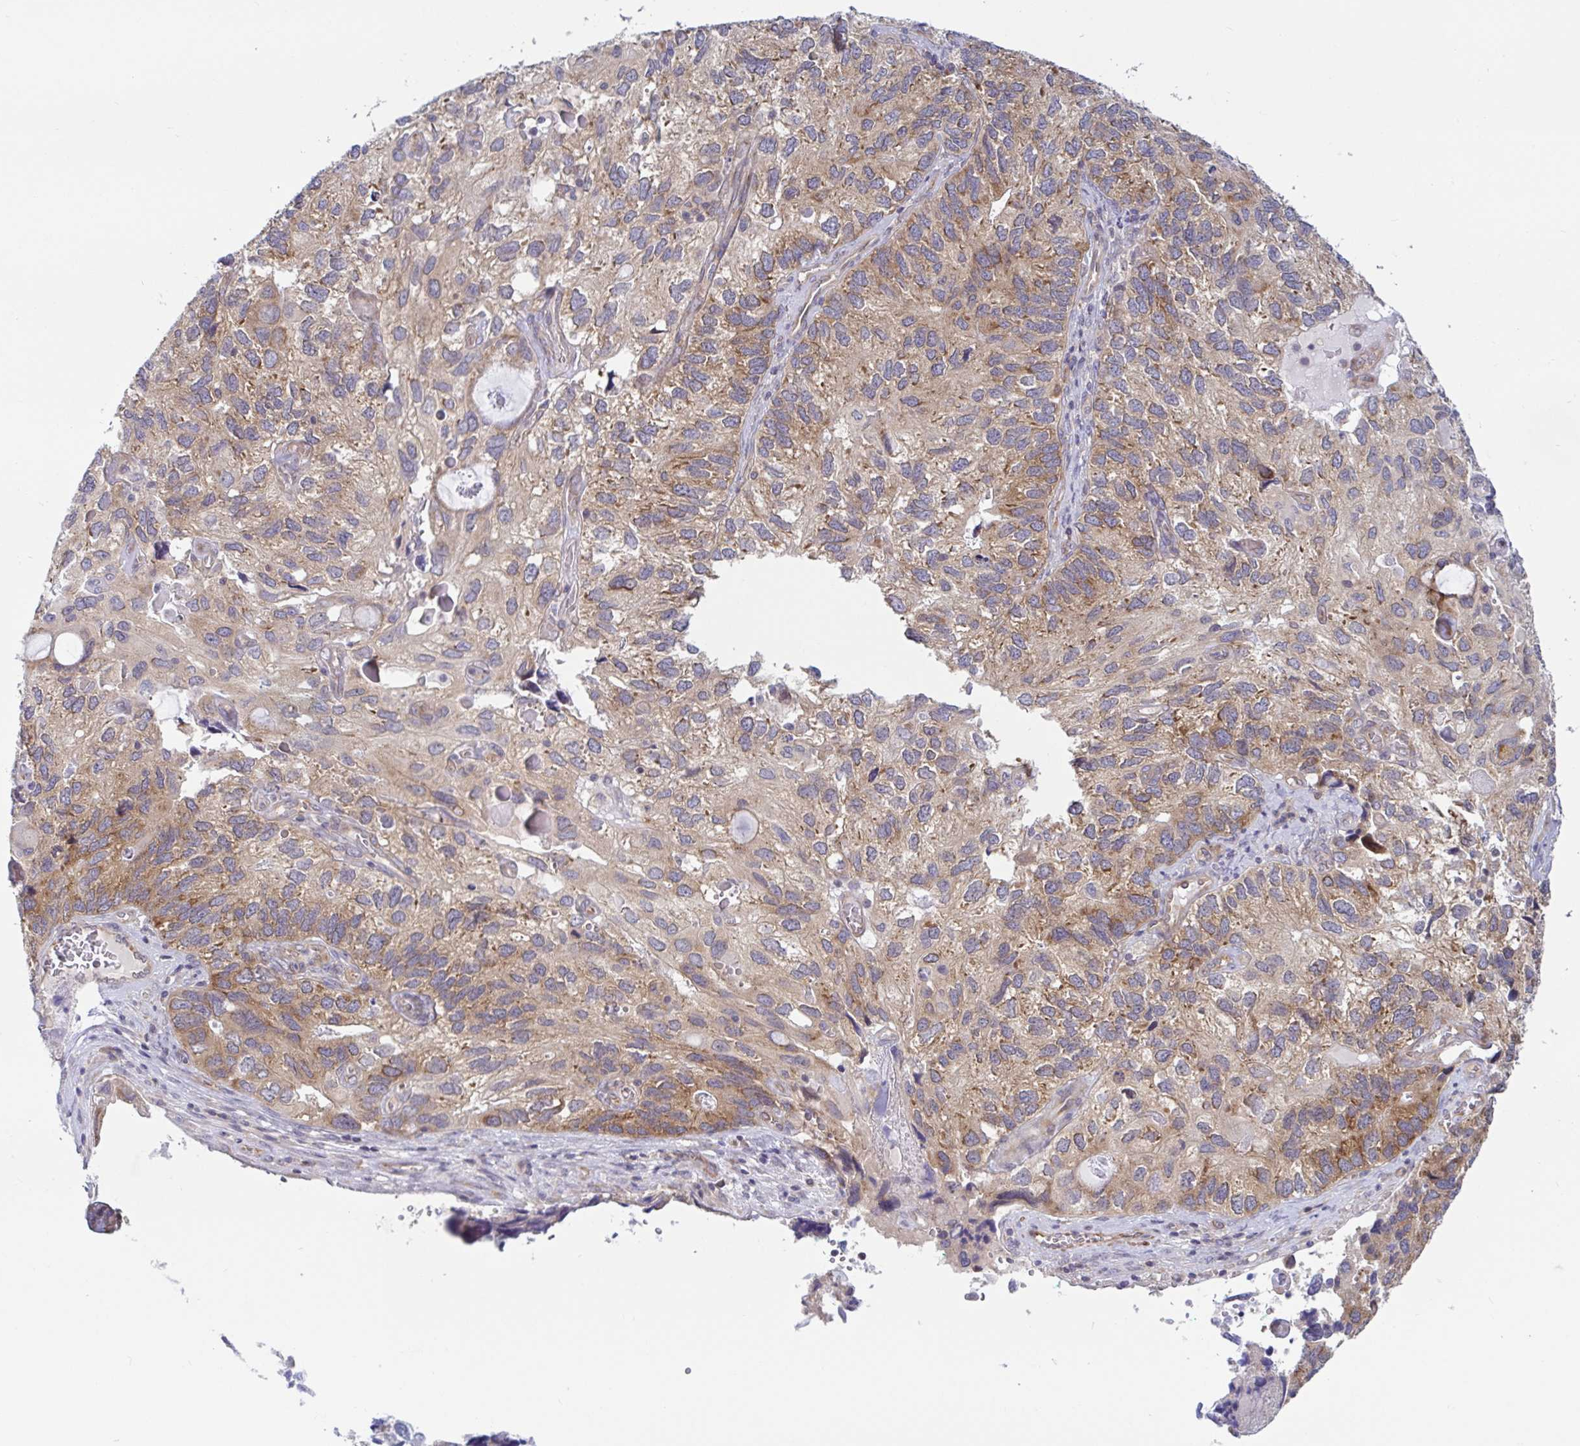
{"staining": {"intensity": "weak", "quantity": "25%-75%", "location": "cytoplasmic/membranous"}, "tissue": "endometrial cancer", "cell_type": "Tumor cells", "image_type": "cancer", "snomed": [{"axis": "morphology", "description": "Carcinoma, NOS"}, {"axis": "topography", "description": "Uterus"}], "caption": "This micrograph exhibits IHC staining of endometrial carcinoma, with low weak cytoplasmic/membranous staining in about 25%-75% of tumor cells.", "gene": "LARP1", "patient": {"sex": "female", "age": 76}}